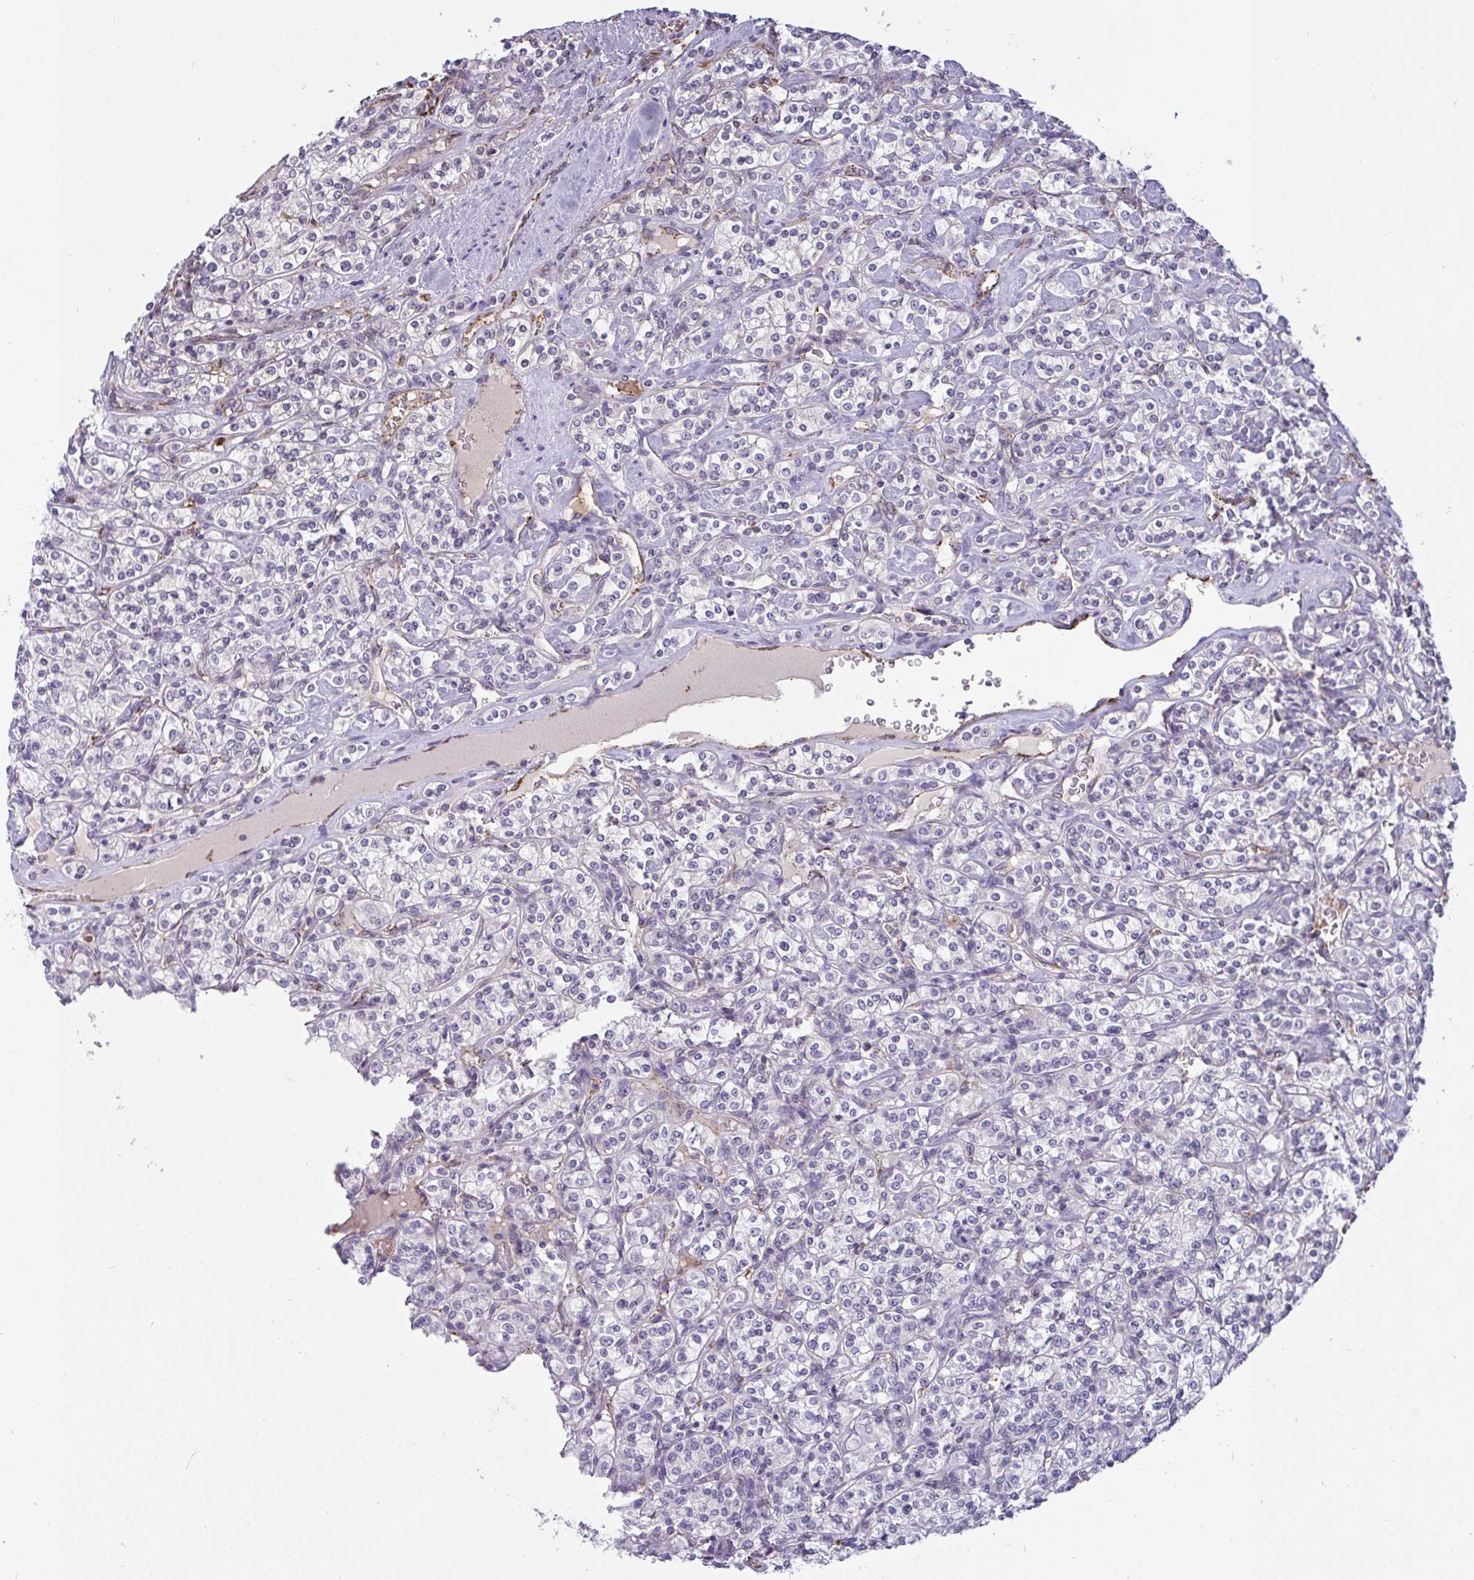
{"staining": {"intensity": "negative", "quantity": "none", "location": "none"}, "tissue": "renal cancer", "cell_type": "Tumor cells", "image_type": "cancer", "snomed": [{"axis": "morphology", "description": "Adenocarcinoma, NOS"}, {"axis": "topography", "description": "Kidney"}], "caption": "DAB (3,3'-diaminobenzidine) immunohistochemical staining of renal cancer (adenocarcinoma) shows no significant expression in tumor cells.", "gene": "SEMA6B", "patient": {"sex": "male", "age": 77}}